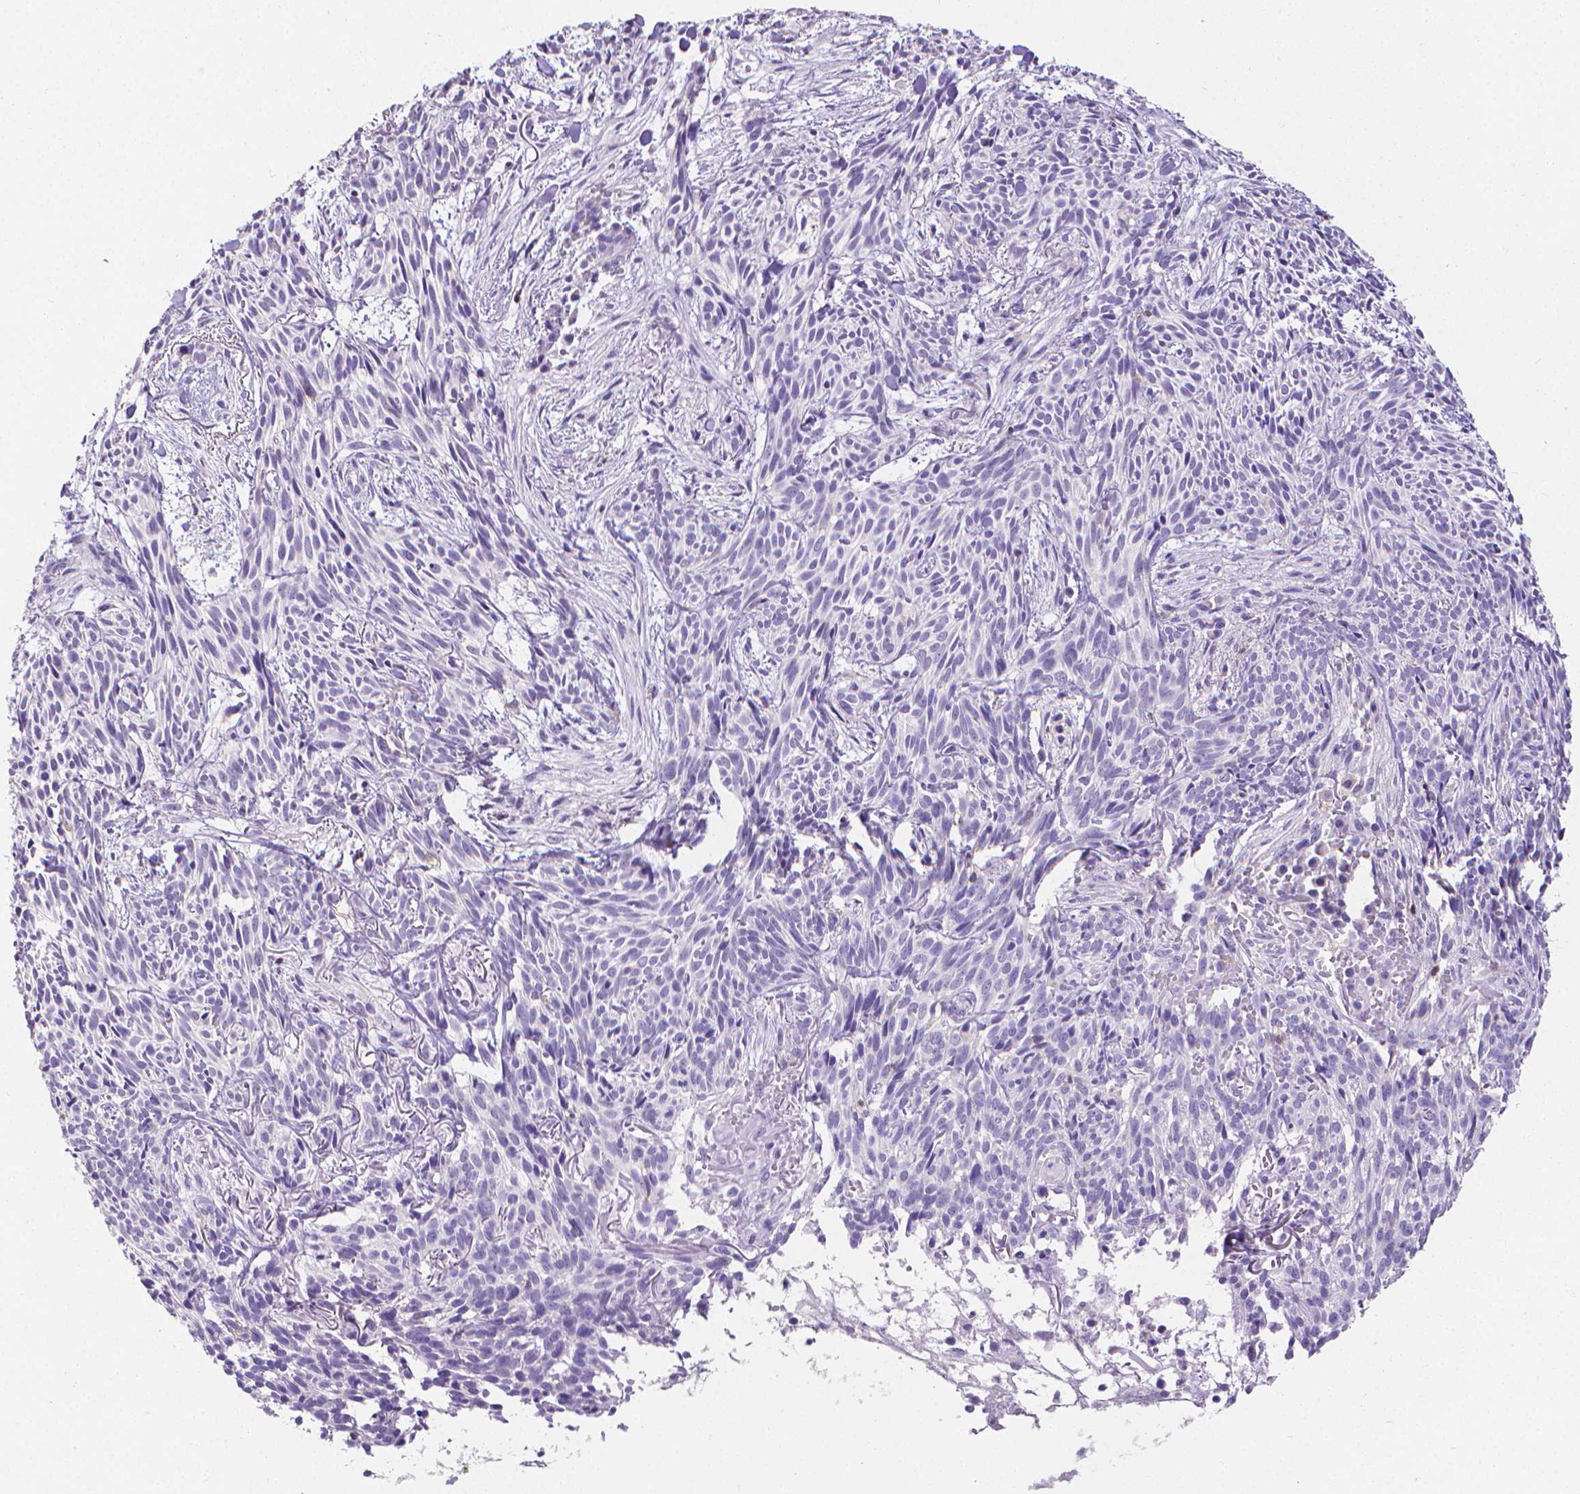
{"staining": {"intensity": "negative", "quantity": "none", "location": "none"}, "tissue": "skin cancer", "cell_type": "Tumor cells", "image_type": "cancer", "snomed": [{"axis": "morphology", "description": "Basal cell carcinoma"}, {"axis": "topography", "description": "Skin"}], "caption": "IHC image of human basal cell carcinoma (skin) stained for a protein (brown), which shows no staining in tumor cells.", "gene": "CD4", "patient": {"sex": "male", "age": 71}}